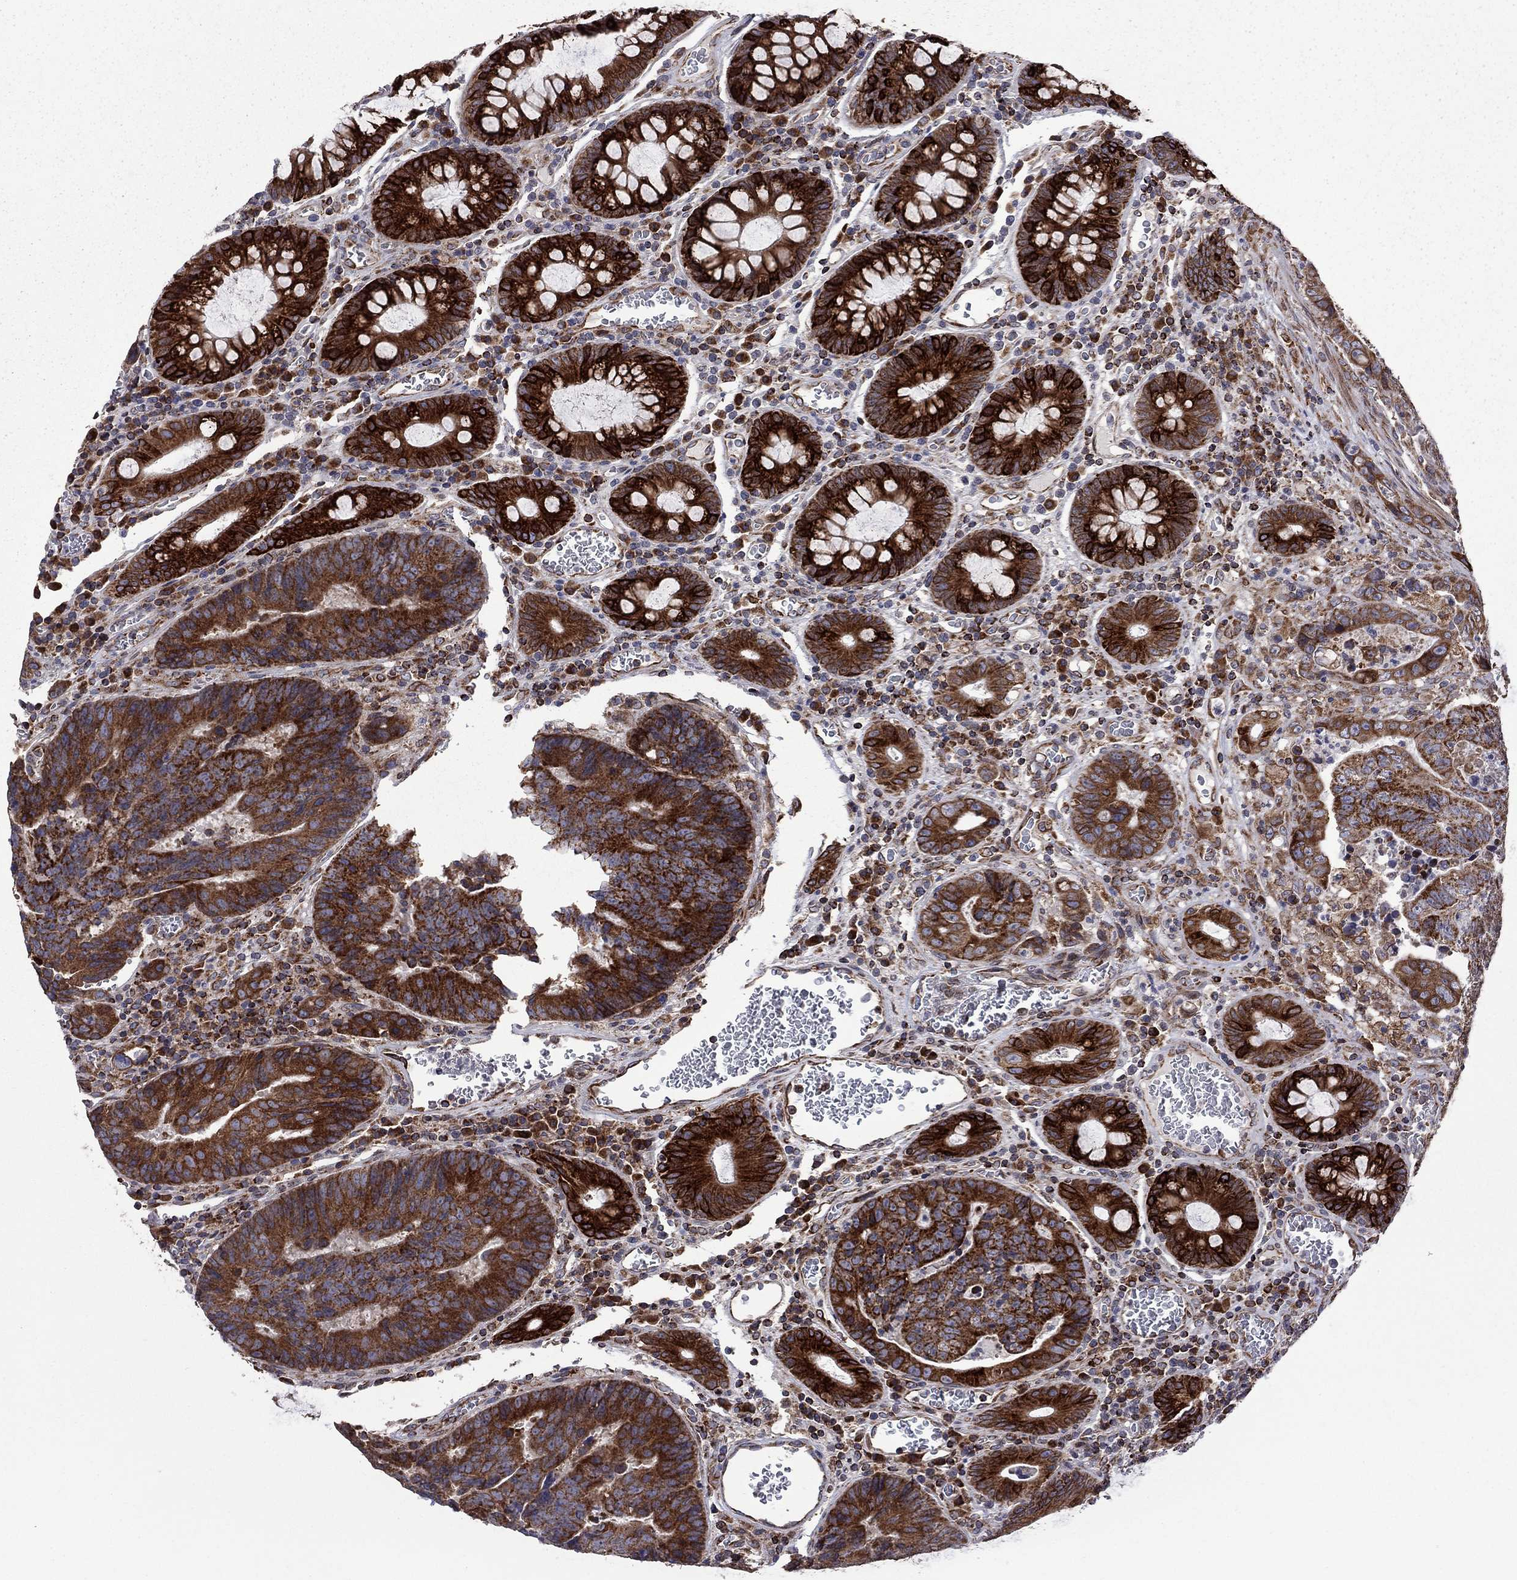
{"staining": {"intensity": "strong", "quantity": "25%-75%", "location": "cytoplasmic/membranous"}, "tissue": "colorectal cancer", "cell_type": "Tumor cells", "image_type": "cancer", "snomed": [{"axis": "morphology", "description": "Adenocarcinoma, NOS"}, {"axis": "topography", "description": "Colon"}], "caption": "IHC histopathology image of neoplastic tissue: colorectal cancer stained using immunohistochemistry reveals high levels of strong protein expression localized specifically in the cytoplasmic/membranous of tumor cells, appearing as a cytoplasmic/membranous brown color.", "gene": "CLPTM1", "patient": {"sex": "female", "age": 48}}